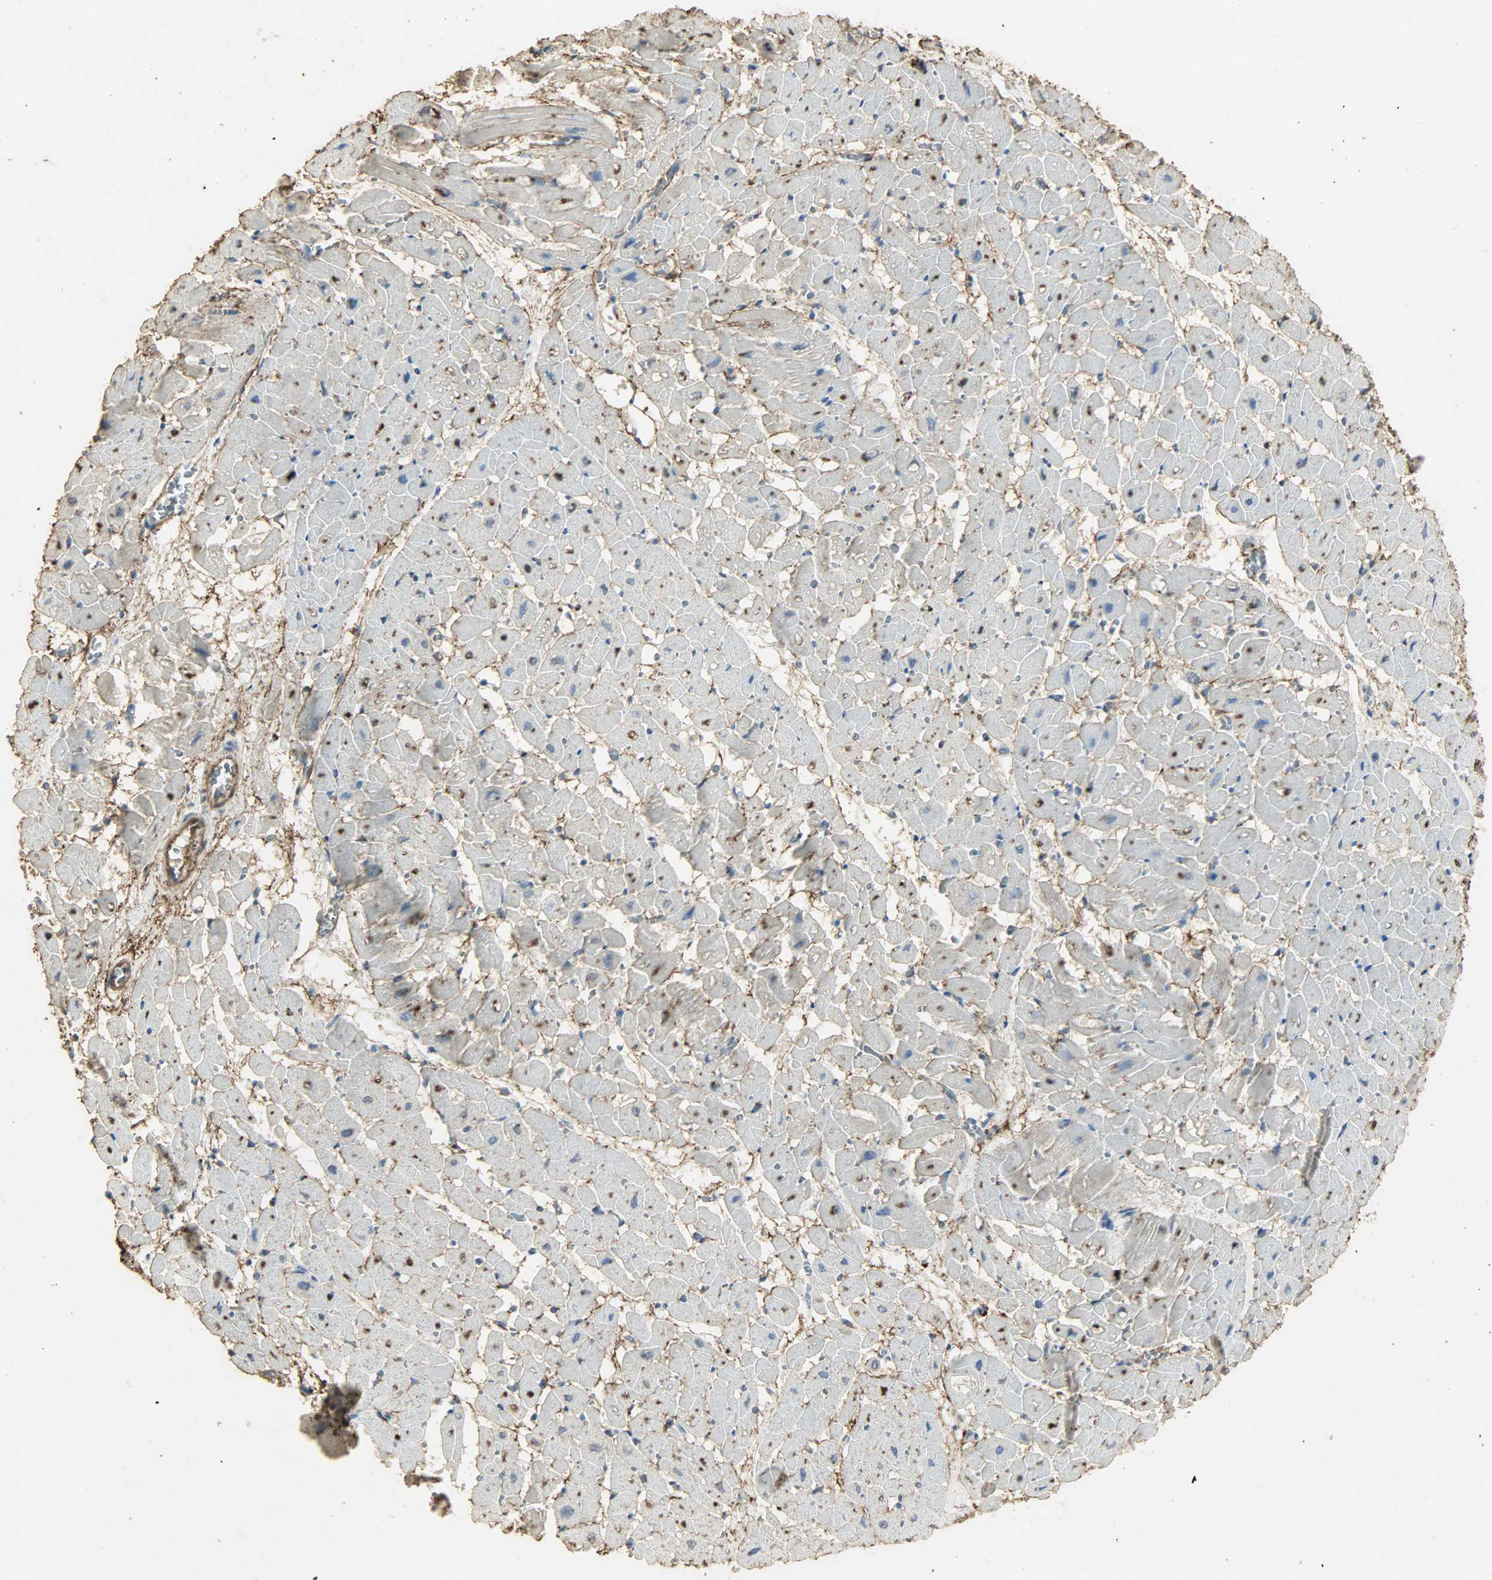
{"staining": {"intensity": "moderate", "quantity": "<25%", "location": "cytoplasmic/membranous"}, "tissue": "heart muscle", "cell_type": "Cardiomyocytes", "image_type": "normal", "snomed": [{"axis": "morphology", "description": "Normal tissue, NOS"}, {"axis": "topography", "description": "Heart"}], "caption": "This photomicrograph reveals immunohistochemistry (IHC) staining of unremarkable human heart muscle, with low moderate cytoplasmic/membranous staining in about <25% of cardiomyocytes.", "gene": "ASB9", "patient": {"sex": "male", "age": 45}}